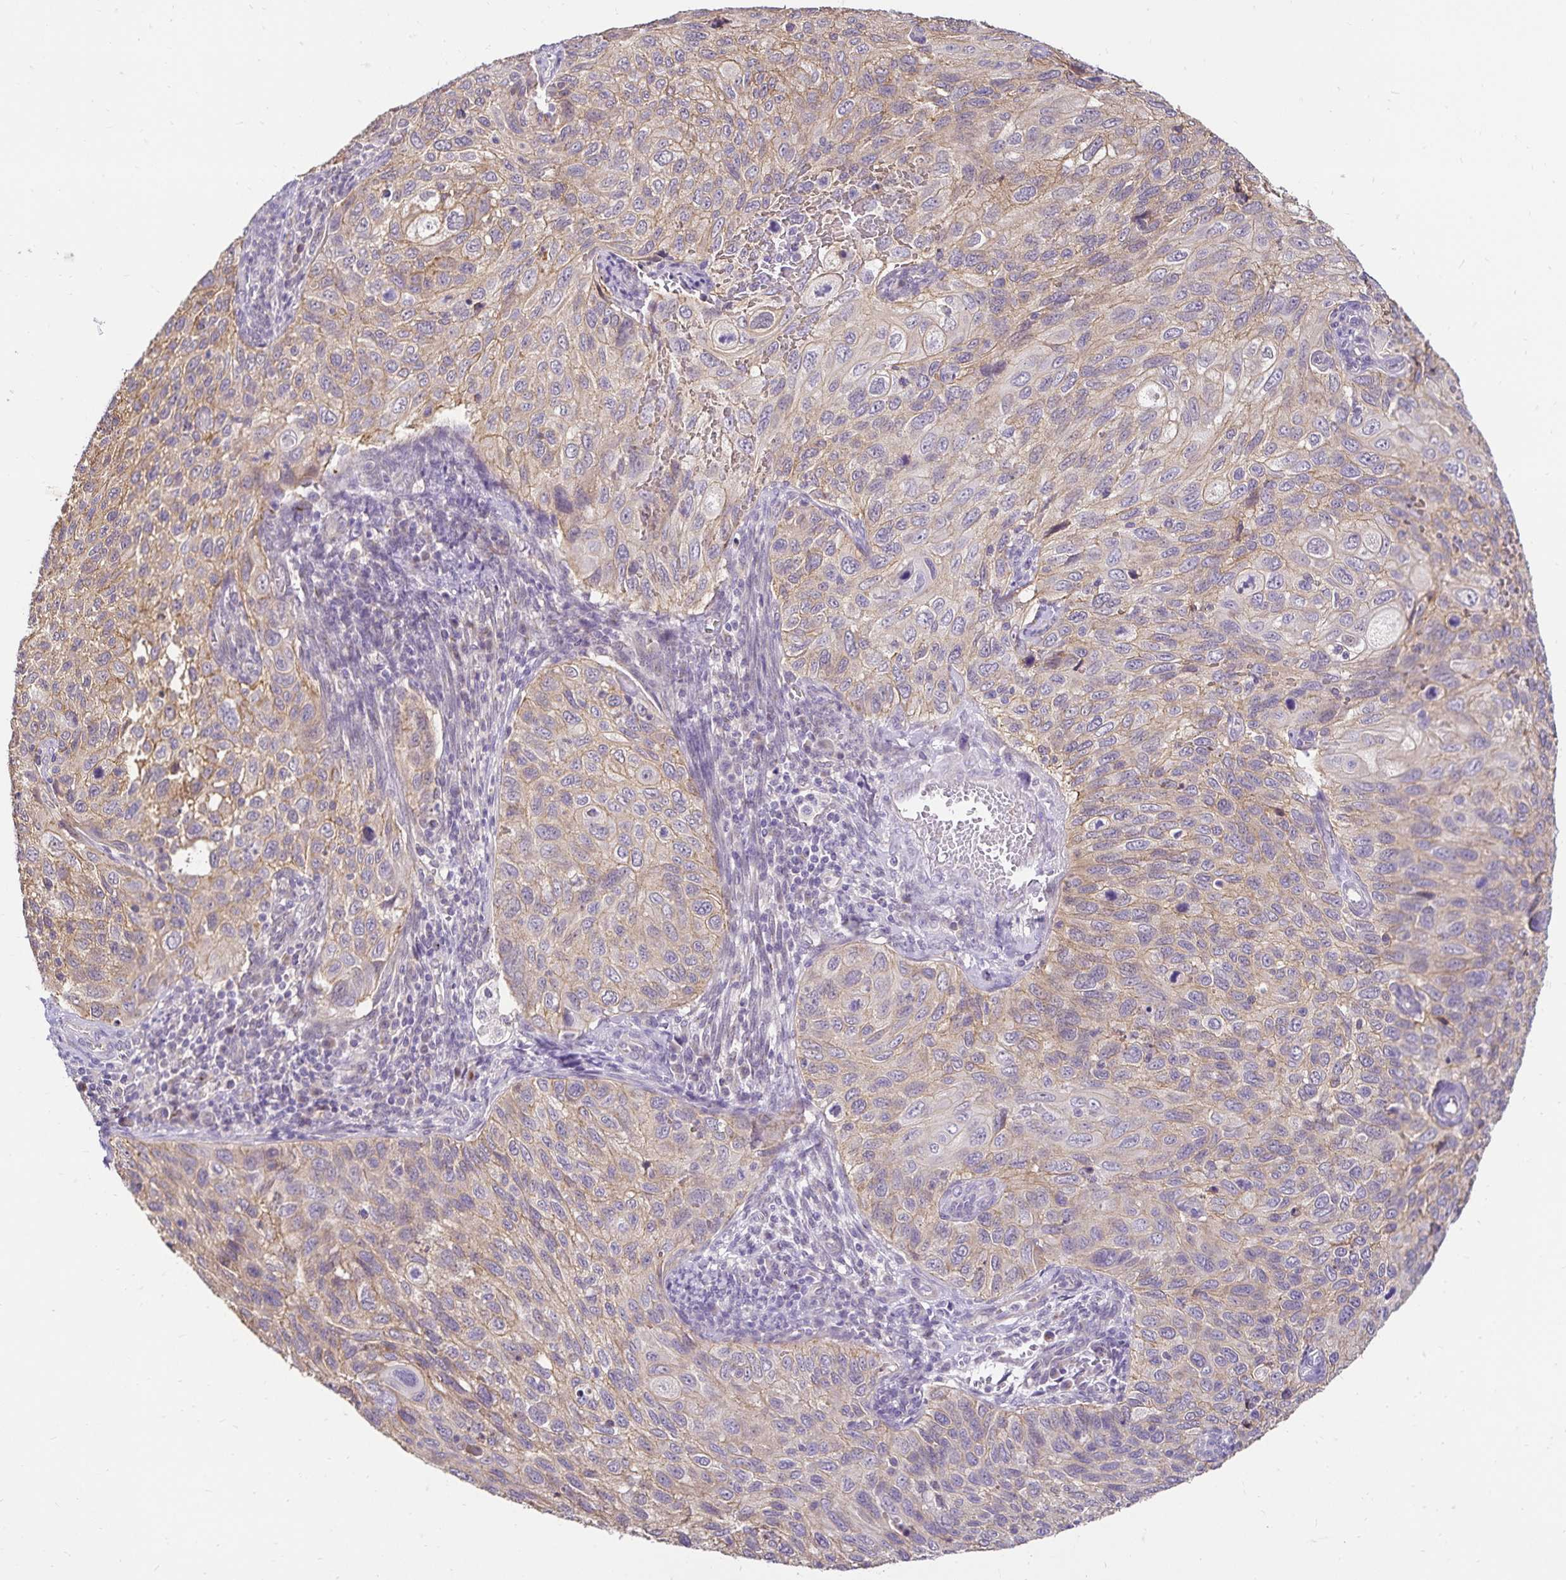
{"staining": {"intensity": "weak", "quantity": "25%-75%", "location": "cytoplasmic/membranous"}, "tissue": "cervical cancer", "cell_type": "Tumor cells", "image_type": "cancer", "snomed": [{"axis": "morphology", "description": "Squamous cell carcinoma, NOS"}, {"axis": "topography", "description": "Cervix"}], "caption": "An image of squamous cell carcinoma (cervical) stained for a protein exhibits weak cytoplasmic/membranous brown staining in tumor cells. The protein is shown in brown color, while the nuclei are stained blue.", "gene": "SLC9A1", "patient": {"sex": "female", "age": 70}}